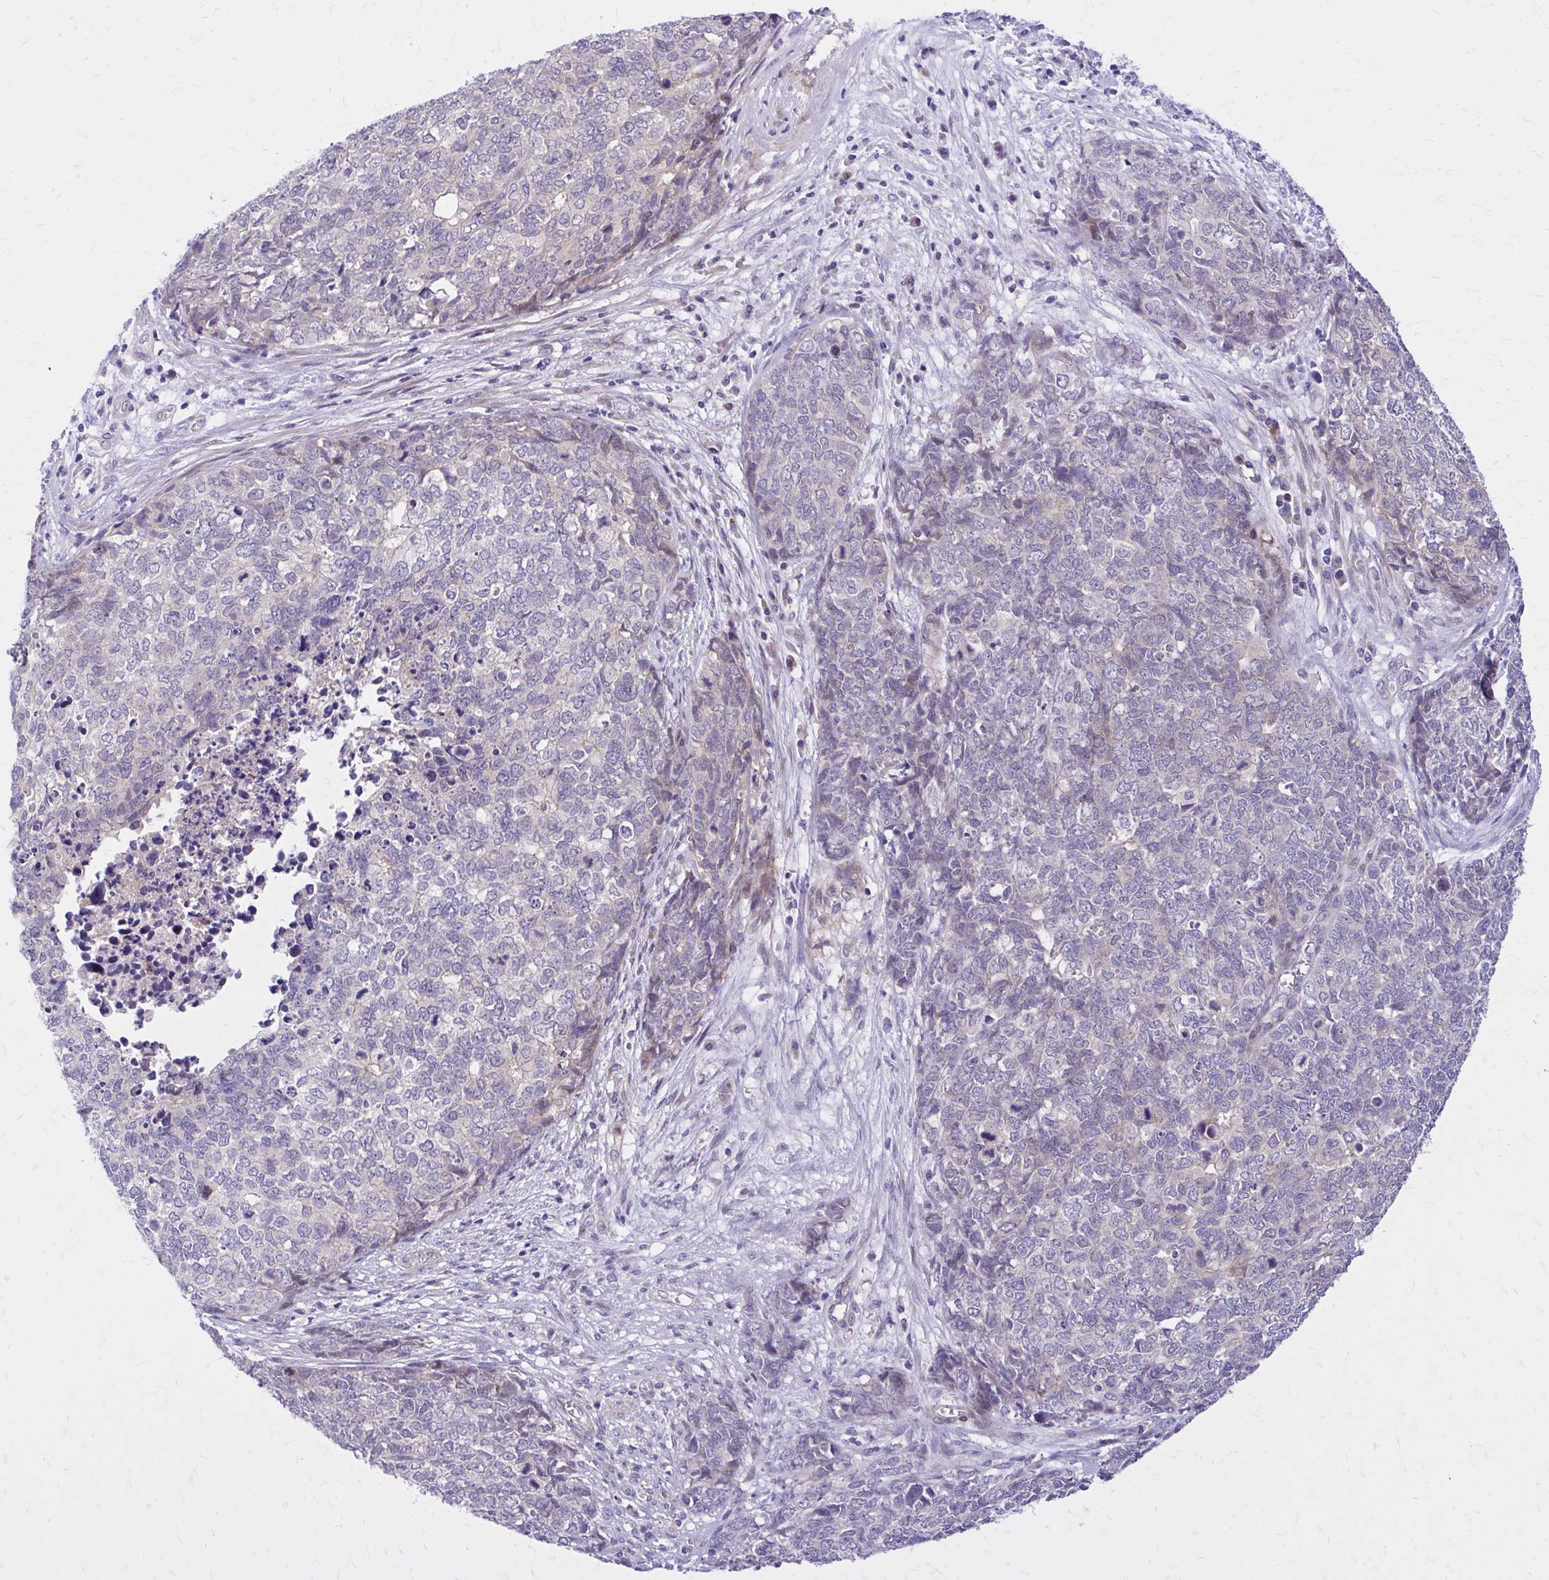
{"staining": {"intensity": "negative", "quantity": "none", "location": "none"}, "tissue": "cervical cancer", "cell_type": "Tumor cells", "image_type": "cancer", "snomed": [{"axis": "morphology", "description": "Adenocarcinoma, NOS"}, {"axis": "topography", "description": "Cervix"}], "caption": "Photomicrograph shows no protein staining in tumor cells of adenocarcinoma (cervical) tissue.", "gene": "ADAMTSL1", "patient": {"sex": "female", "age": 63}}